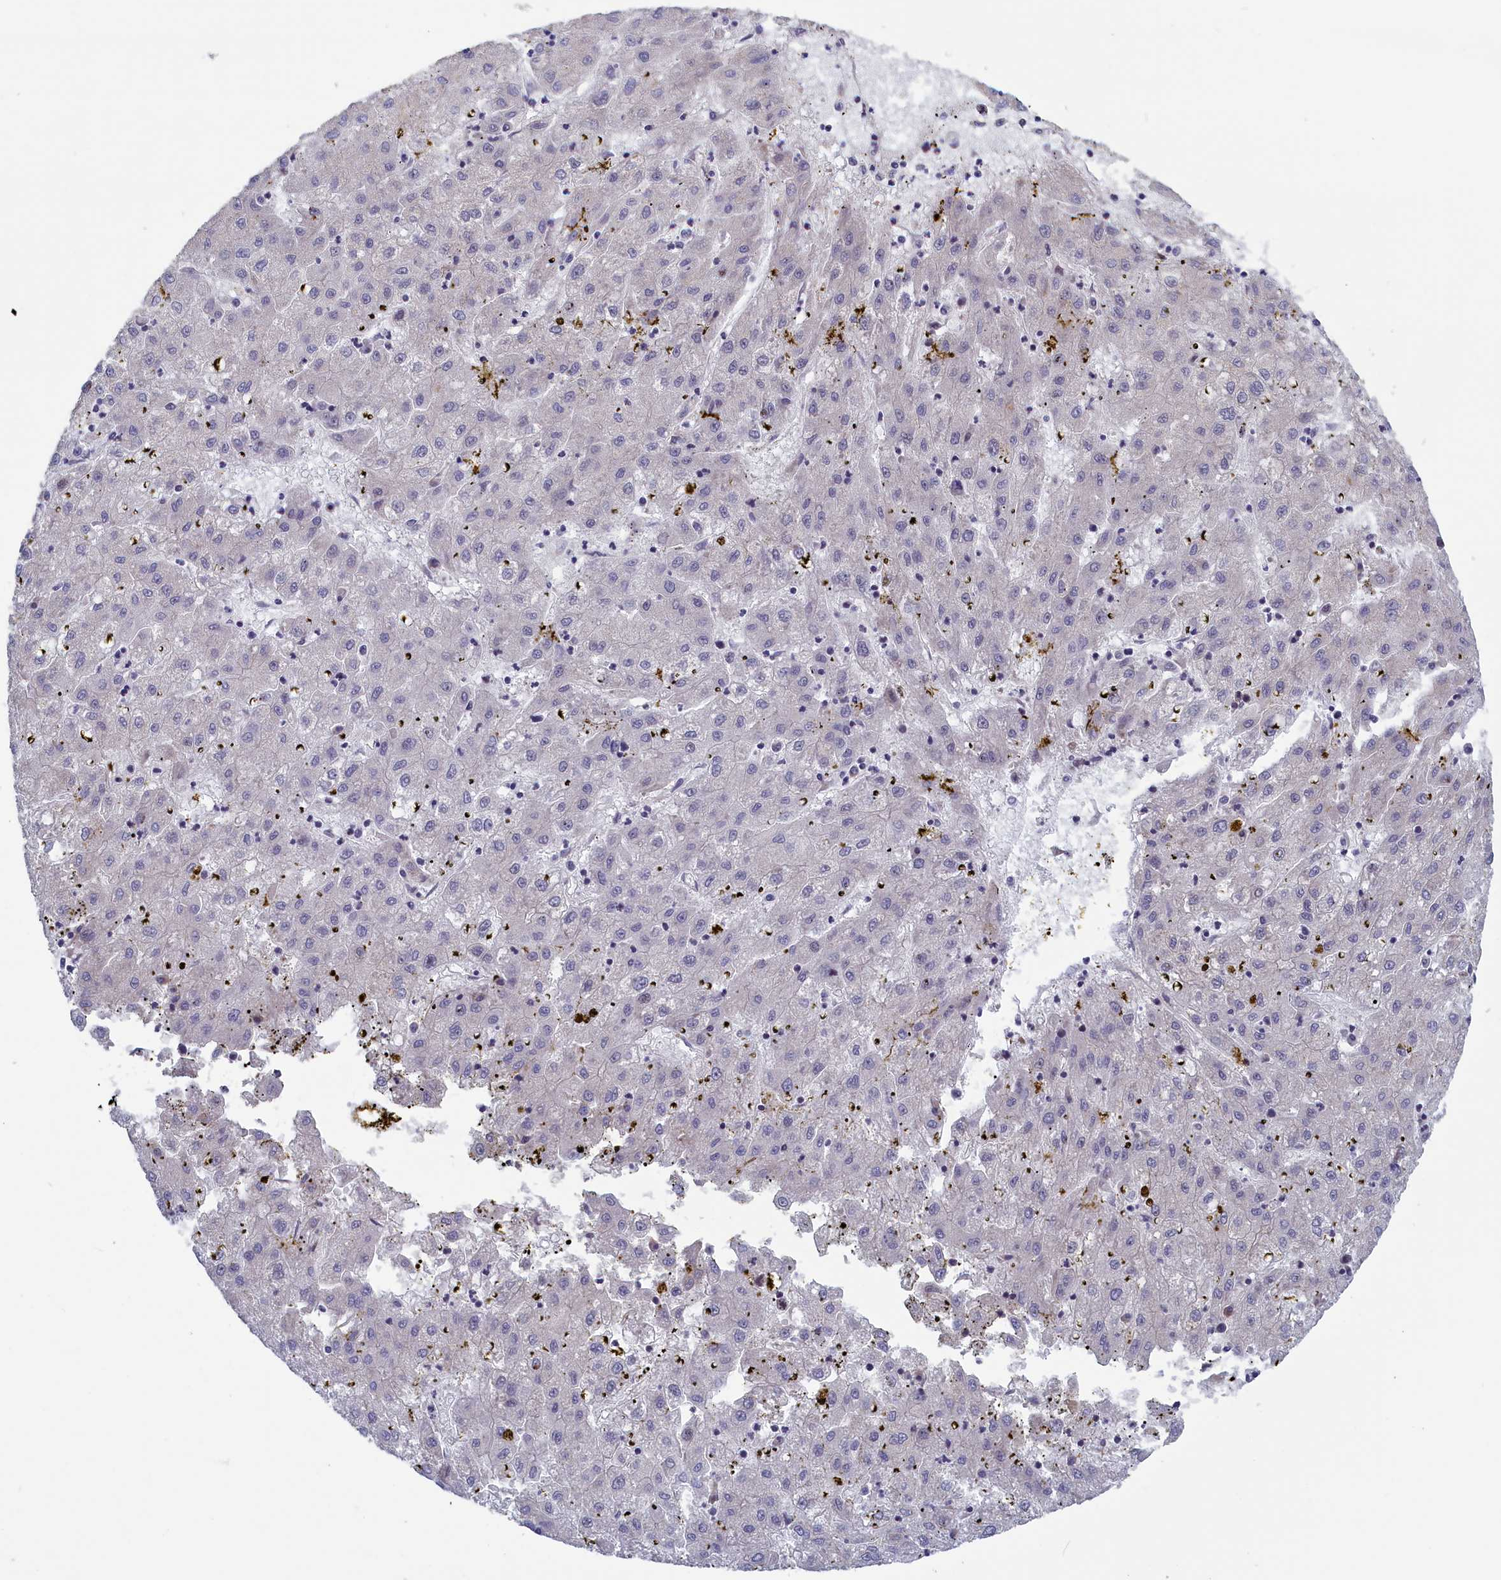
{"staining": {"intensity": "negative", "quantity": "none", "location": "none"}, "tissue": "liver cancer", "cell_type": "Tumor cells", "image_type": "cancer", "snomed": [{"axis": "morphology", "description": "Carcinoma, Hepatocellular, NOS"}, {"axis": "topography", "description": "Liver"}], "caption": "The photomicrograph shows no staining of tumor cells in liver hepatocellular carcinoma. Nuclei are stained in blue.", "gene": "LSG1", "patient": {"sex": "male", "age": 72}}